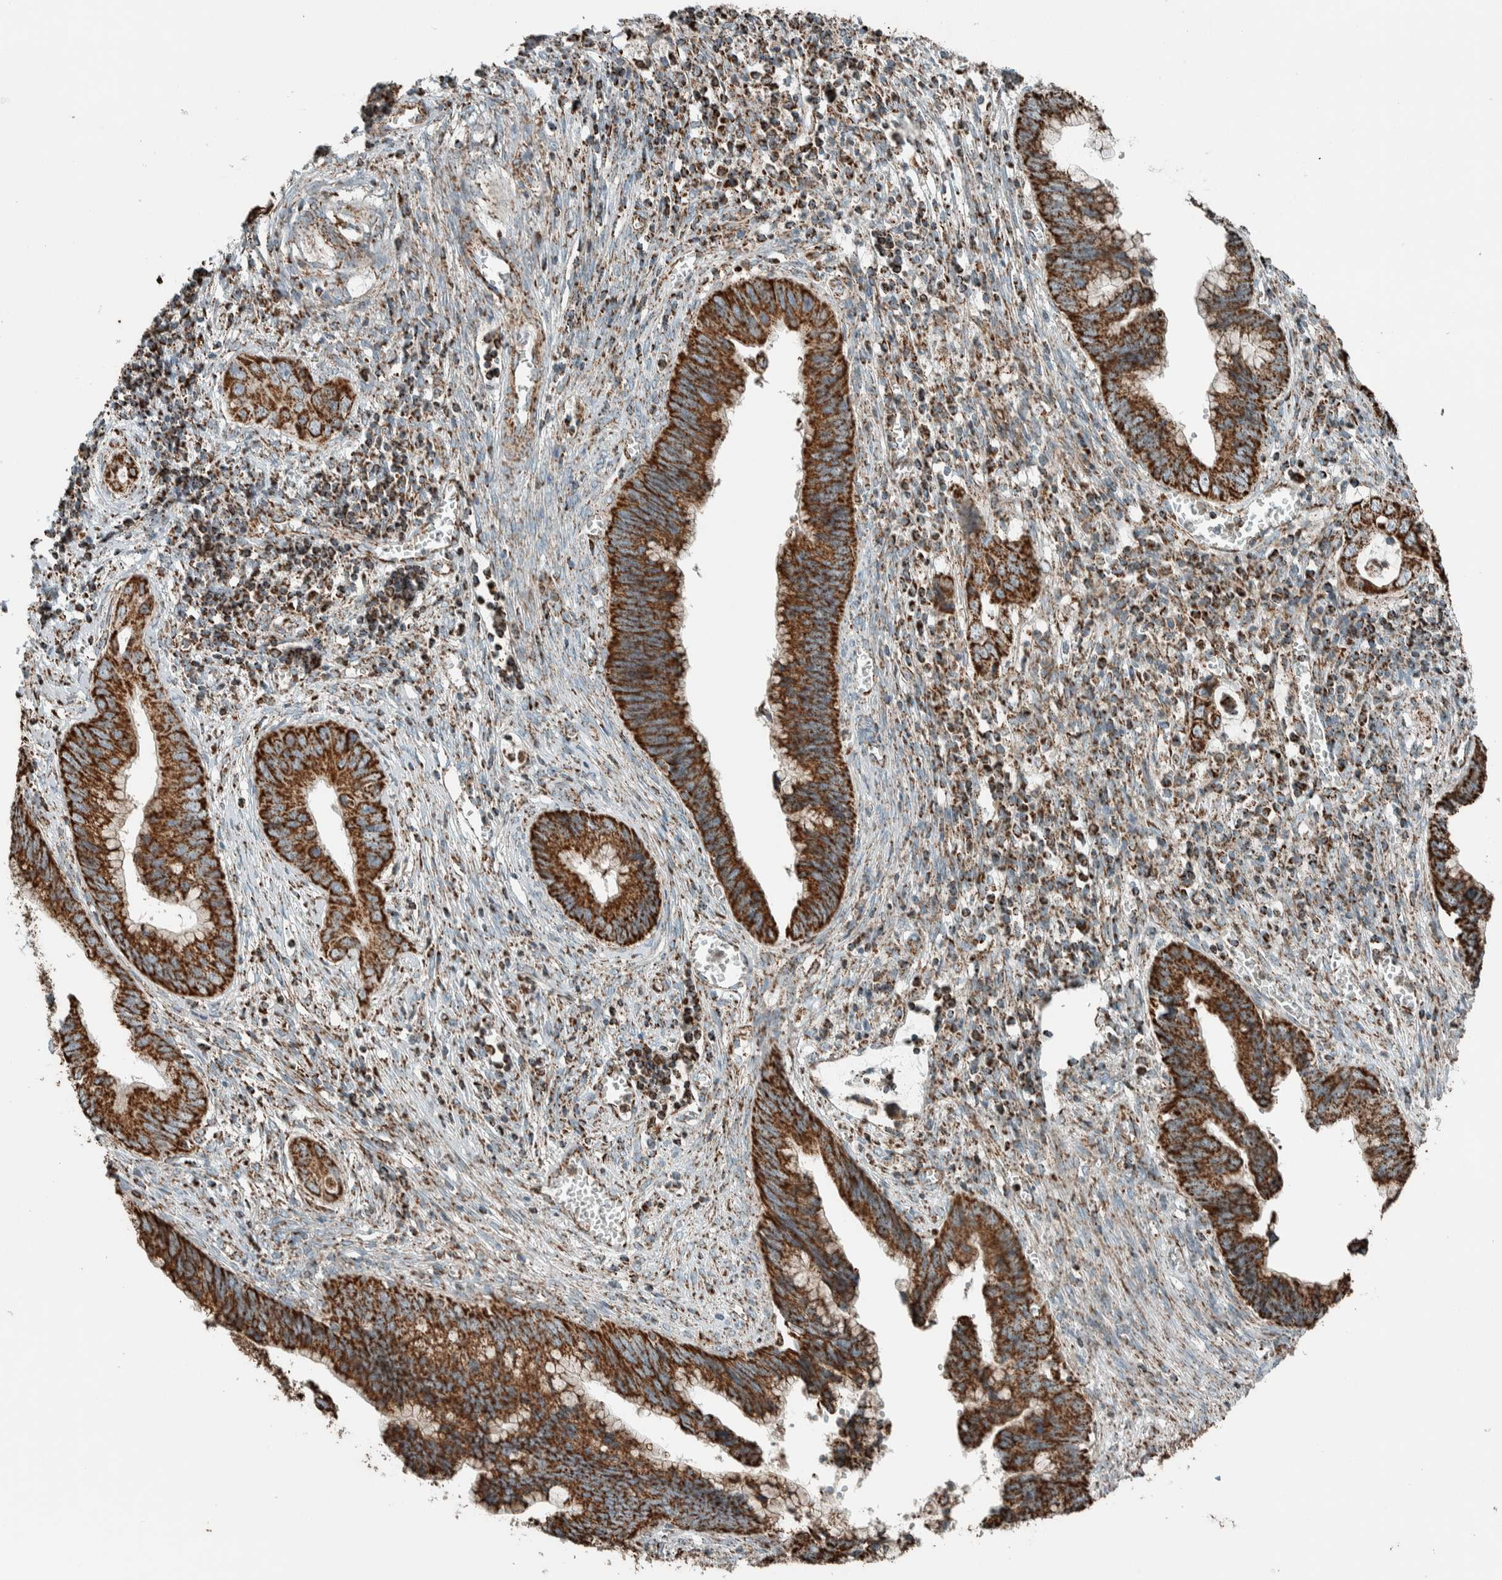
{"staining": {"intensity": "strong", "quantity": ">75%", "location": "cytoplasmic/membranous"}, "tissue": "cervical cancer", "cell_type": "Tumor cells", "image_type": "cancer", "snomed": [{"axis": "morphology", "description": "Adenocarcinoma, NOS"}, {"axis": "topography", "description": "Cervix"}], "caption": "A brown stain shows strong cytoplasmic/membranous positivity of a protein in adenocarcinoma (cervical) tumor cells. (DAB (3,3'-diaminobenzidine) IHC with brightfield microscopy, high magnification).", "gene": "ZNF454", "patient": {"sex": "female", "age": 44}}